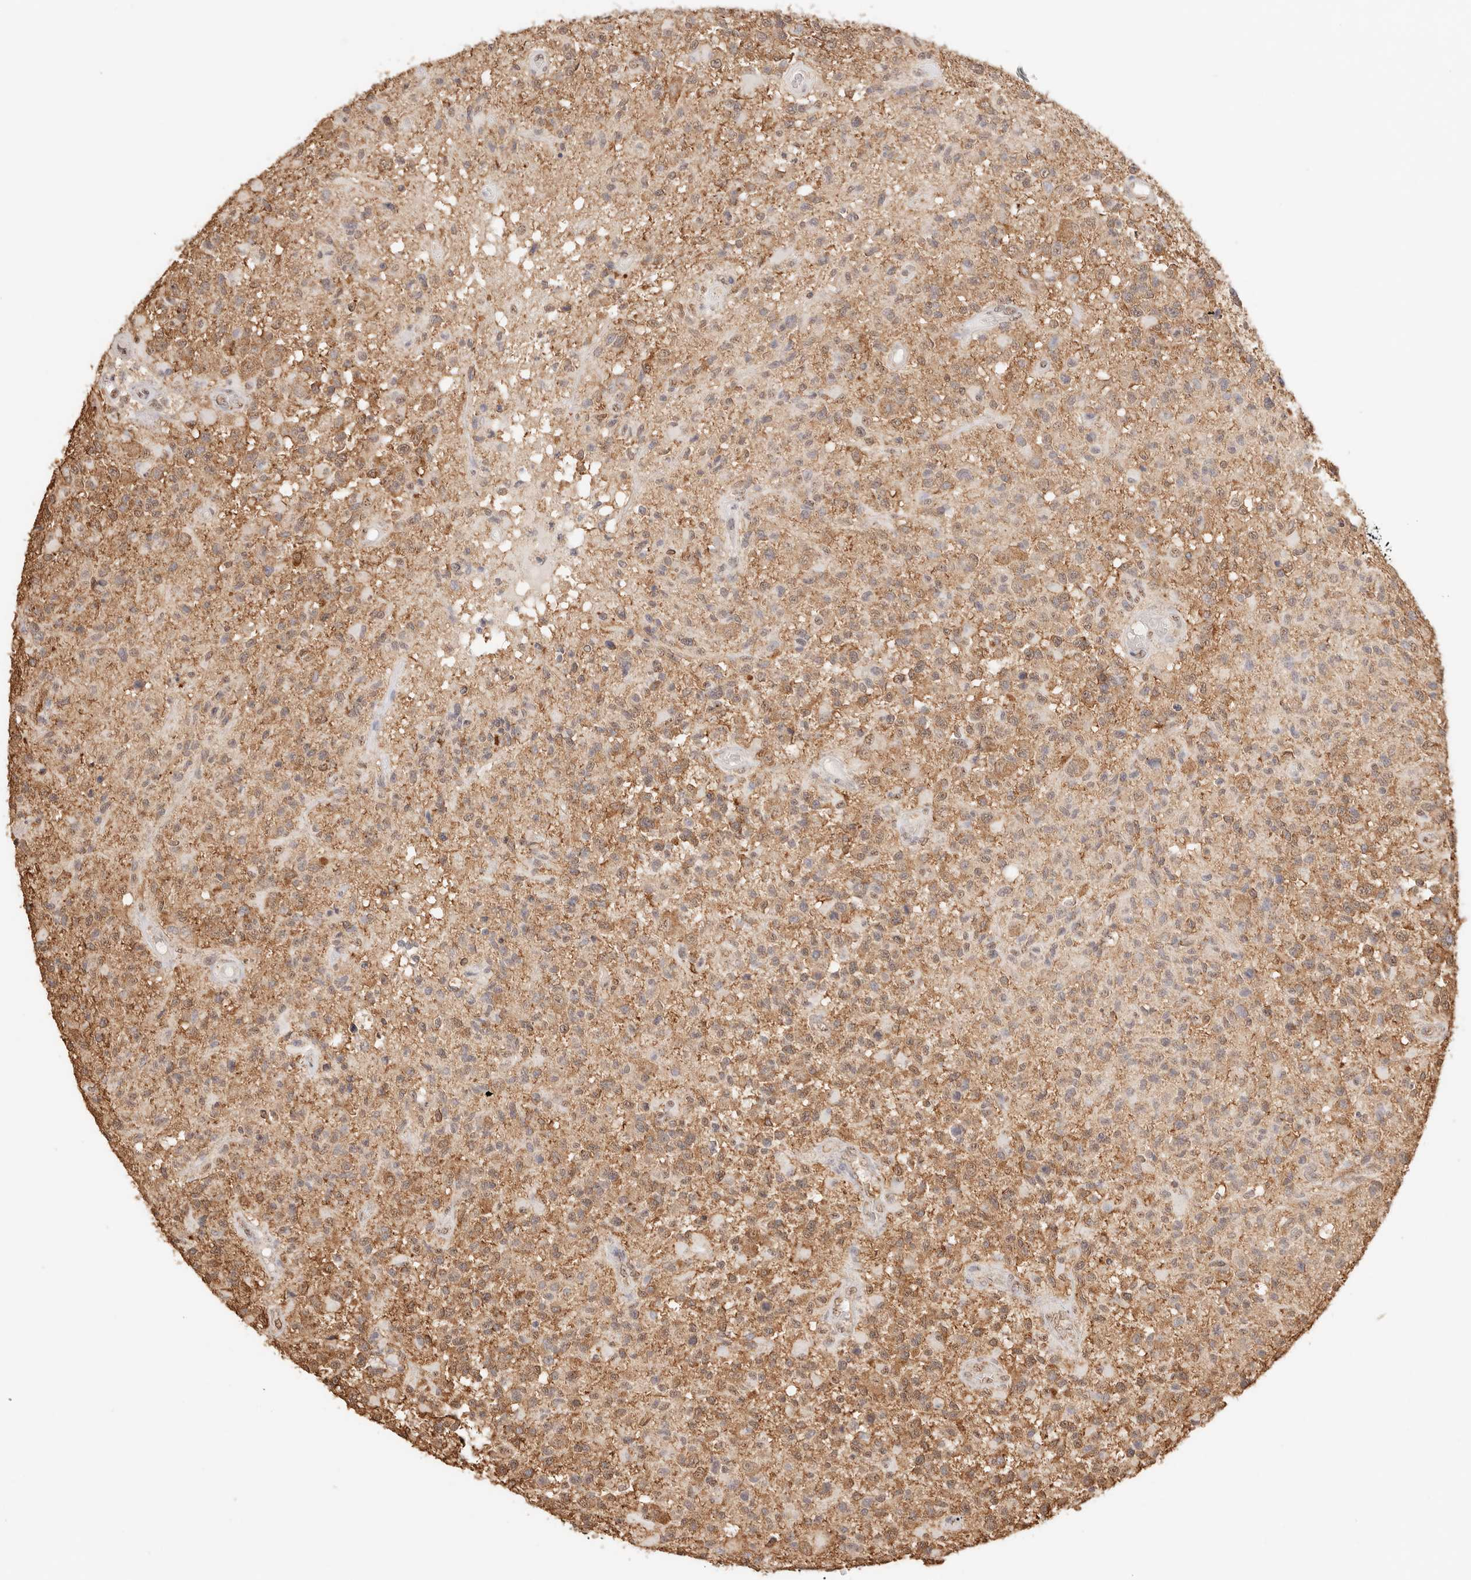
{"staining": {"intensity": "moderate", "quantity": "25%-75%", "location": "cytoplasmic/membranous"}, "tissue": "glioma", "cell_type": "Tumor cells", "image_type": "cancer", "snomed": [{"axis": "morphology", "description": "Glioma, malignant, High grade"}, {"axis": "morphology", "description": "Glioblastoma, NOS"}, {"axis": "topography", "description": "Brain"}], "caption": "This is a photomicrograph of IHC staining of glioblastoma, which shows moderate positivity in the cytoplasmic/membranous of tumor cells.", "gene": "IL1R2", "patient": {"sex": "male", "age": 60}}